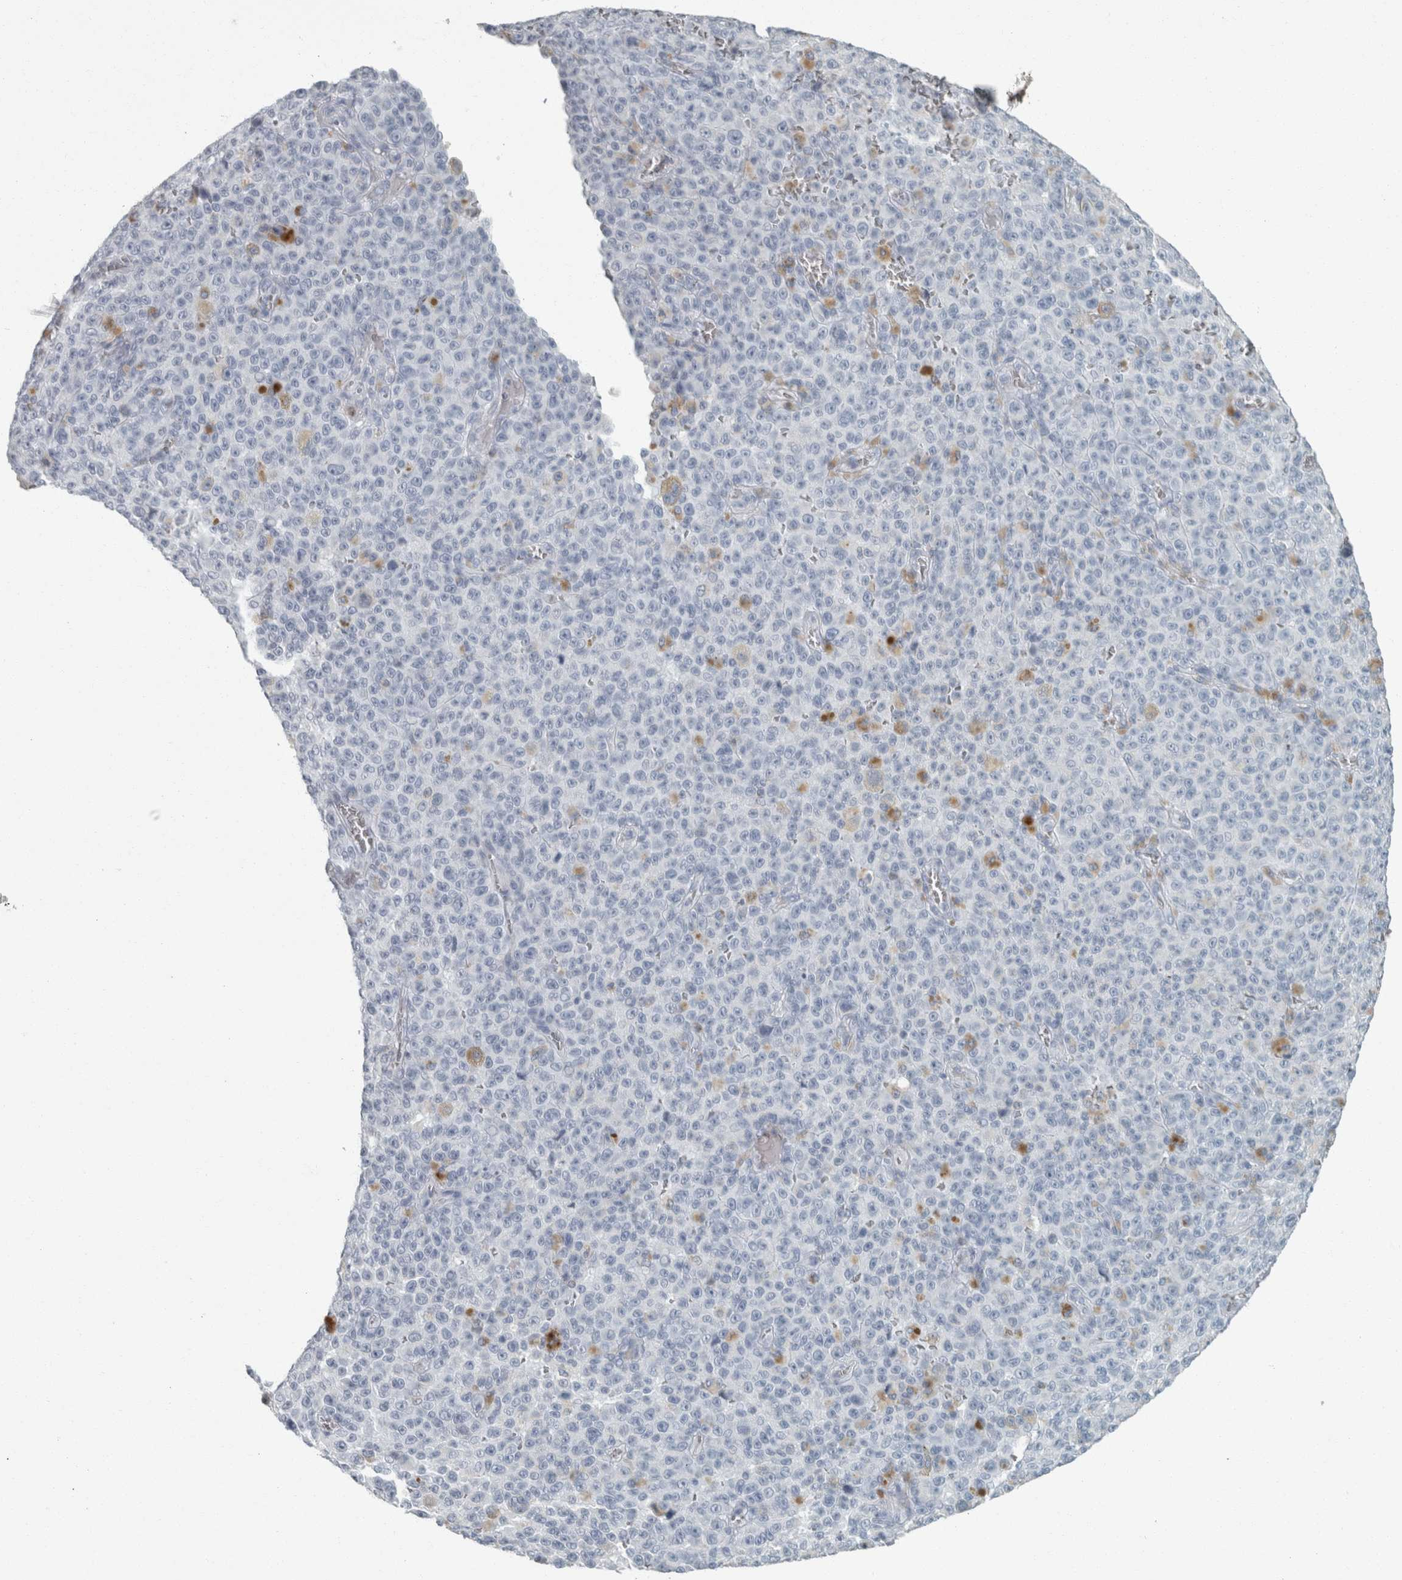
{"staining": {"intensity": "negative", "quantity": "none", "location": "none"}, "tissue": "melanoma", "cell_type": "Tumor cells", "image_type": "cancer", "snomed": [{"axis": "morphology", "description": "Malignant melanoma, NOS"}, {"axis": "topography", "description": "Skin"}], "caption": "DAB (3,3'-diaminobenzidine) immunohistochemical staining of melanoma exhibits no significant expression in tumor cells.", "gene": "CHL1", "patient": {"sex": "female", "age": 82}}